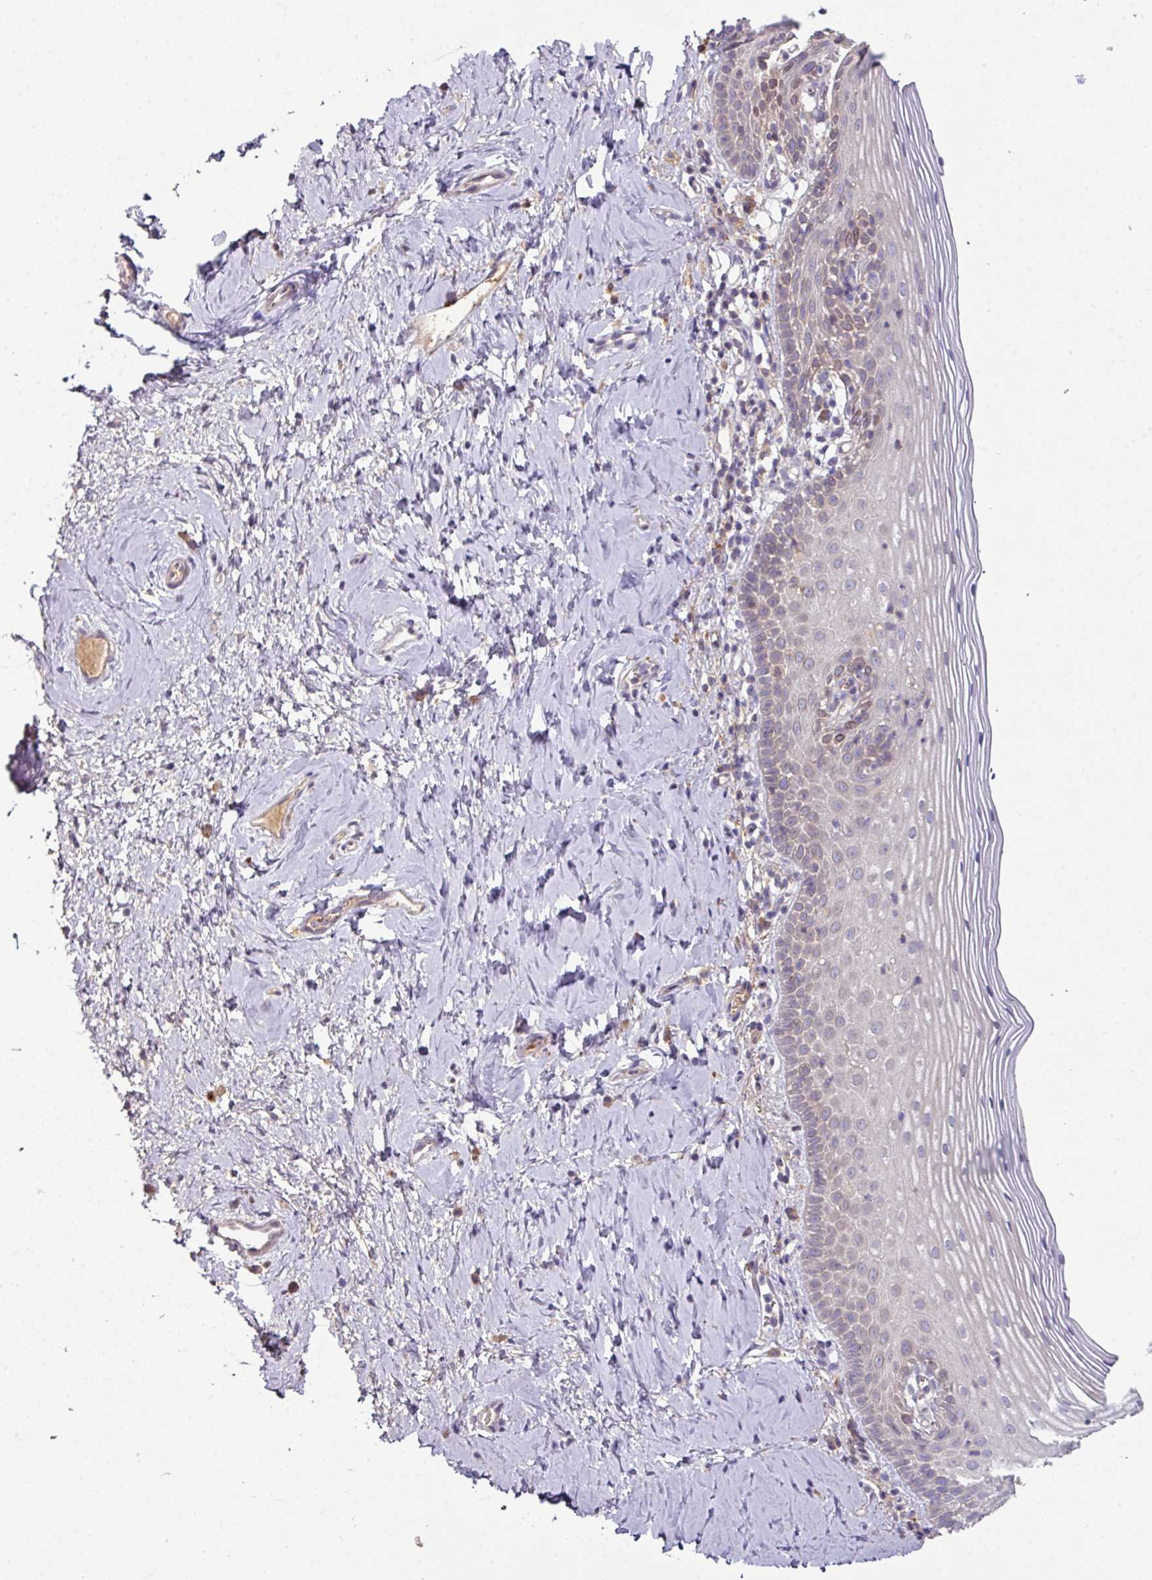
{"staining": {"intensity": "negative", "quantity": "none", "location": "none"}, "tissue": "cervix", "cell_type": "Glandular cells", "image_type": "normal", "snomed": [{"axis": "morphology", "description": "Normal tissue, NOS"}, {"axis": "topography", "description": "Cervix"}], "caption": "Human cervix stained for a protein using immunohistochemistry displays no positivity in glandular cells.", "gene": "SLAMF6", "patient": {"sex": "female", "age": 44}}